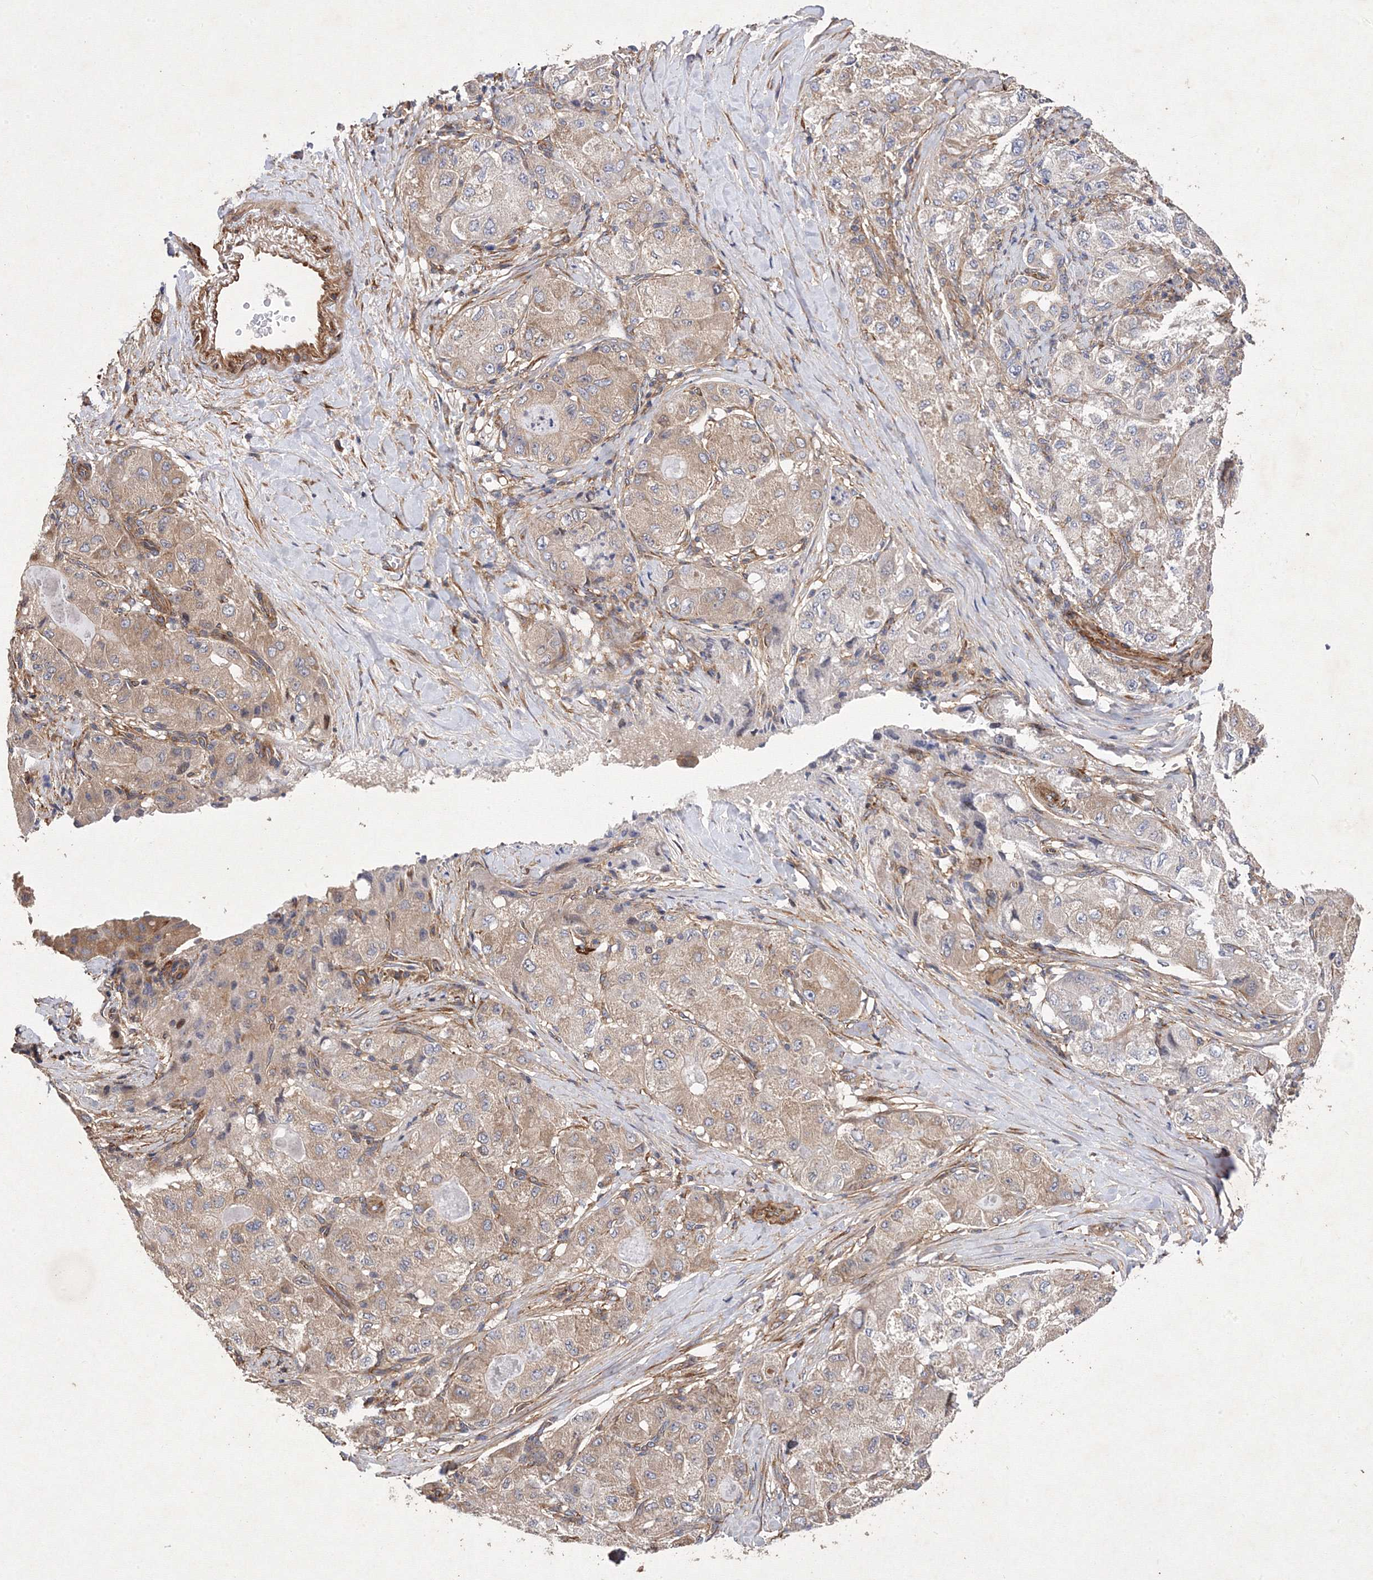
{"staining": {"intensity": "weak", "quantity": "<25%", "location": "cytoplasmic/membranous"}, "tissue": "liver cancer", "cell_type": "Tumor cells", "image_type": "cancer", "snomed": [{"axis": "morphology", "description": "Carcinoma, Hepatocellular, NOS"}, {"axis": "topography", "description": "Liver"}], "caption": "A high-resolution histopathology image shows IHC staining of liver cancer, which reveals no significant positivity in tumor cells.", "gene": "SNX18", "patient": {"sex": "male", "age": 80}}